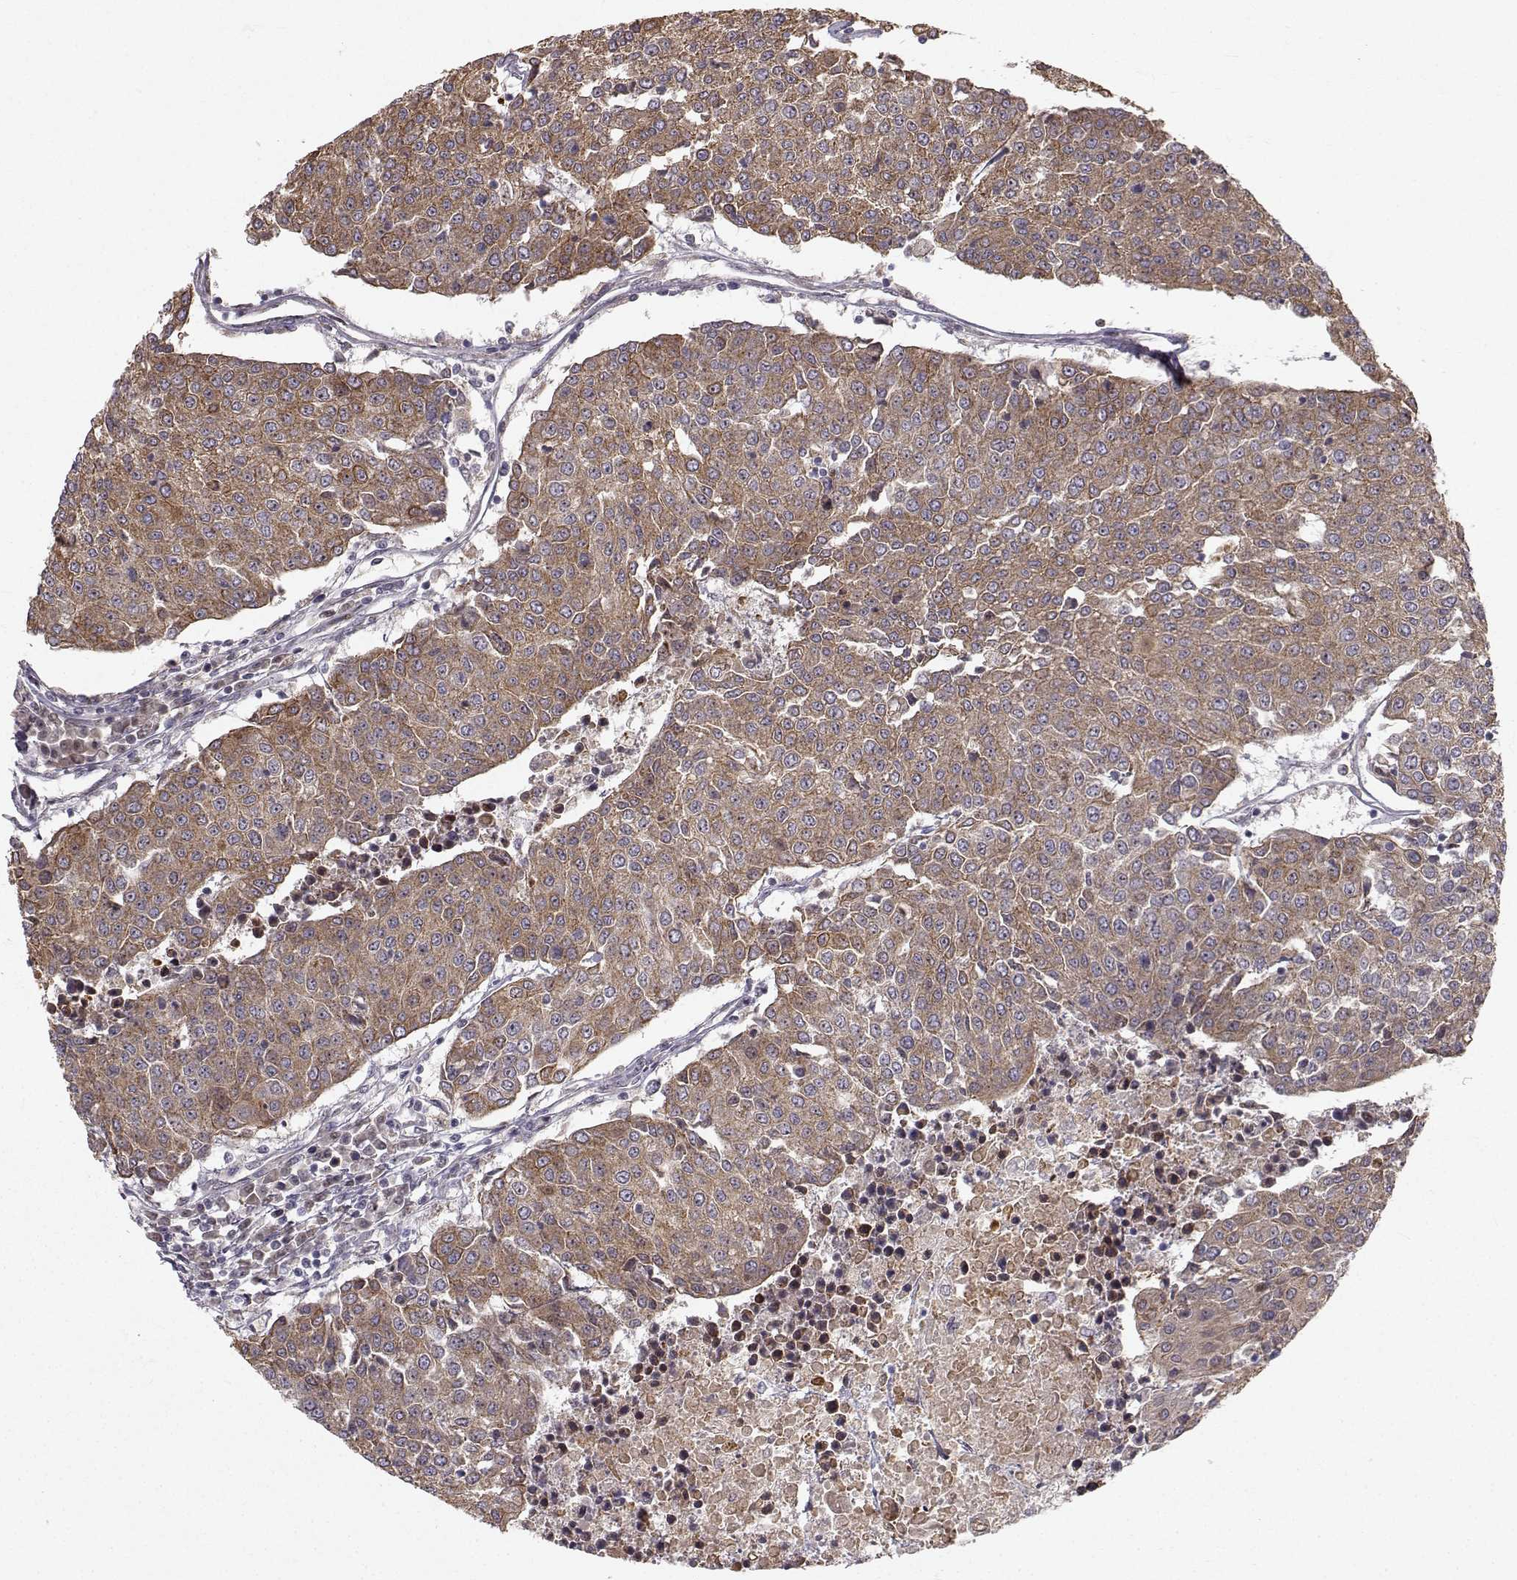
{"staining": {"intensity": "moderate", "quantity": "25%-75%", "location": "cytoplasmic/membranous"}, "tissue": "urothelial cancer", "cell_type": "Tumor cells", "image_type": "cancer", "snomed": [{"axis": "morphology", "description": "Urothelial carcinoma, High grade"}, {"axis": "topography", "description": "Urinary bladder"}], "caption": "IHC micrograph of human high-grade urothelial carcinoma stained for a protein (brown), which exhibits medium levels of moderate cytoplasmic/membranous expression in about 25%-75% of tumor cells.", "gene": "APC", "patient": {"sex": "female", "age": 85}}